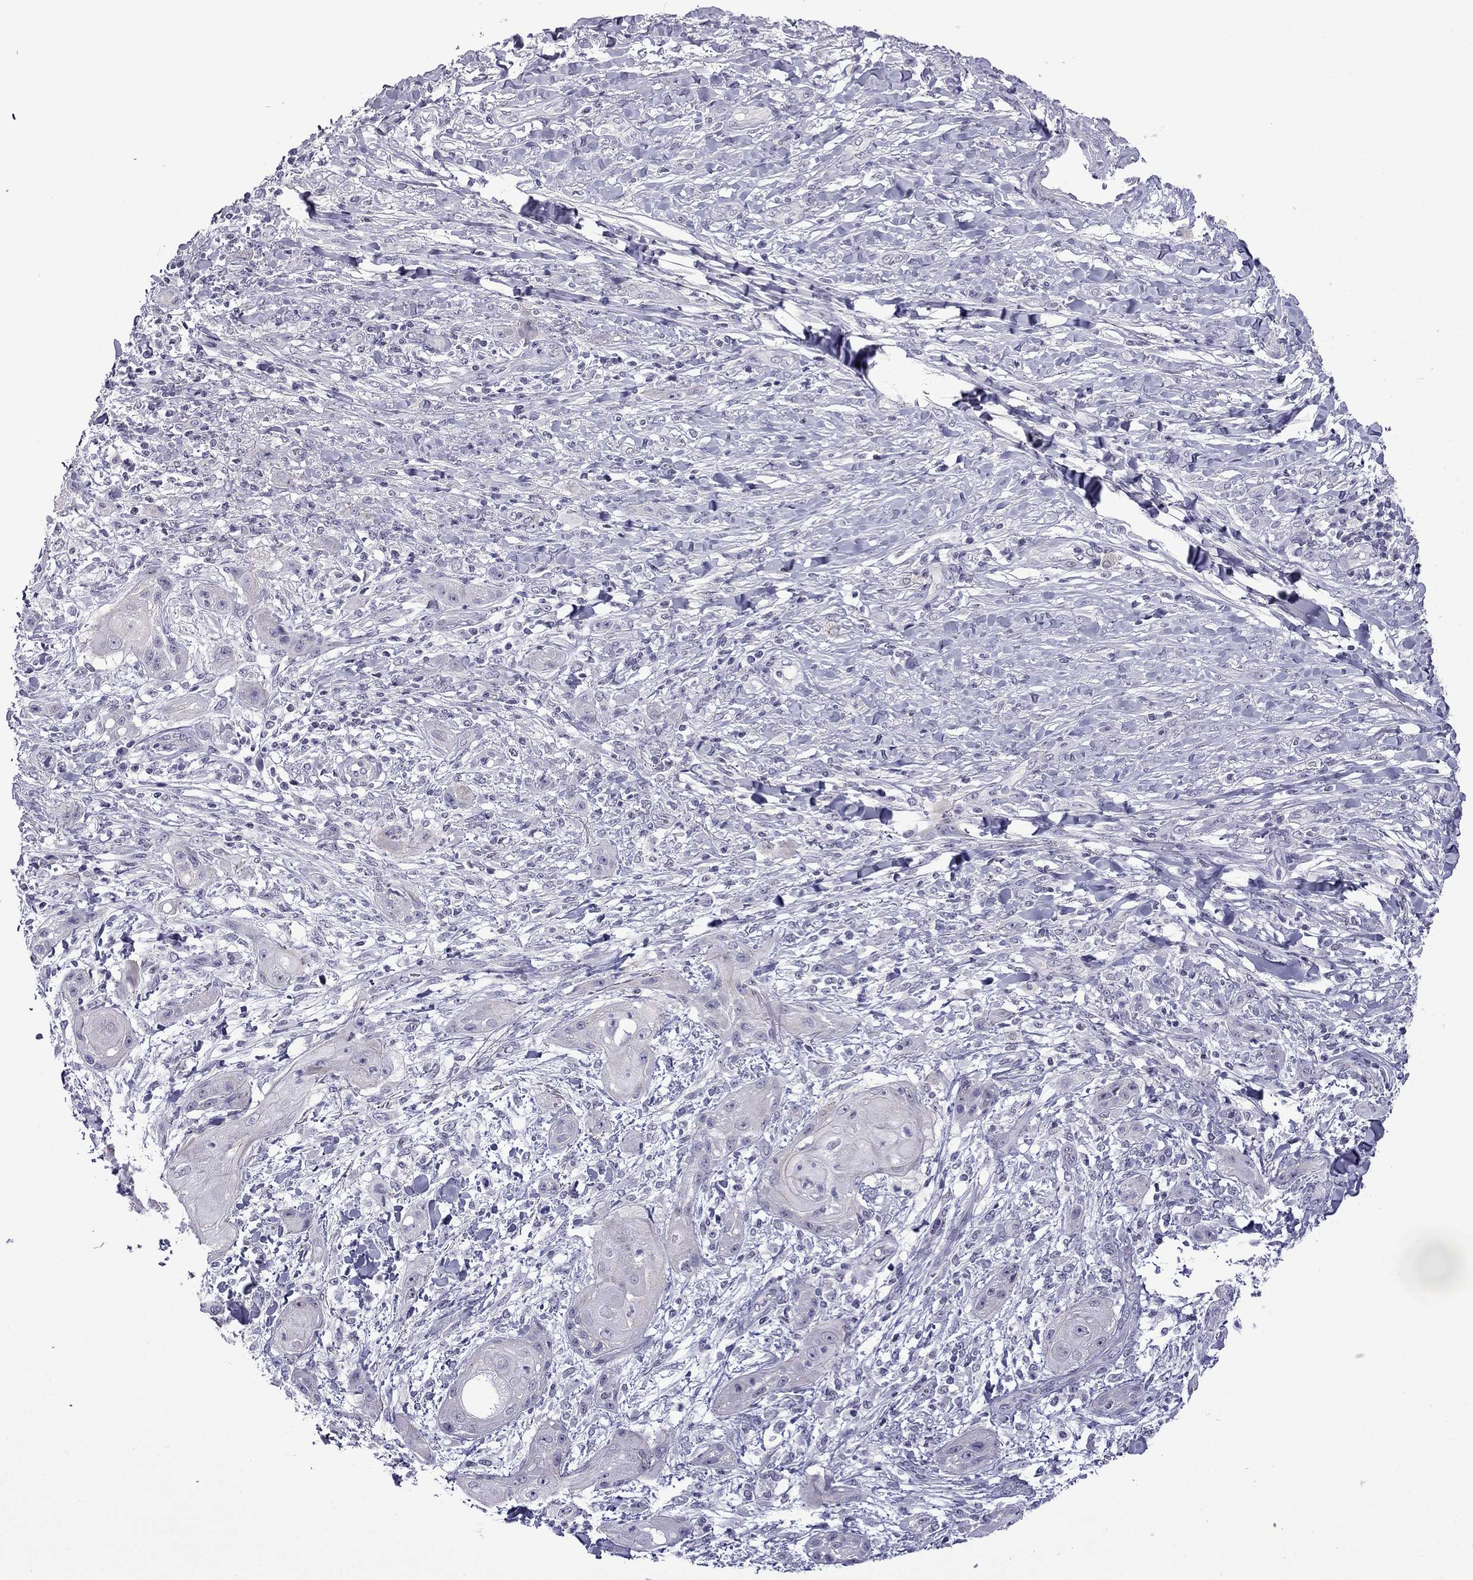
{"staining": {"intensity": "negative", "quantity": "none", "location": "none"}, "tissue": "skin cancer", "cell_type": "Tumor cells", "image_type": "cancer", "snomed": [{"axis": "morphology", "description": "Squamous cell carcinoma, NOS"}, {"axis": "topography", "description": "Skin"}], "caption": "The photomicrograph demonstrates no significant staining in tumor cells of skin cancer (squamous cell carcinoma).", "gene": "POM121L12", "patient": {"sex": "male", "age": 62}}